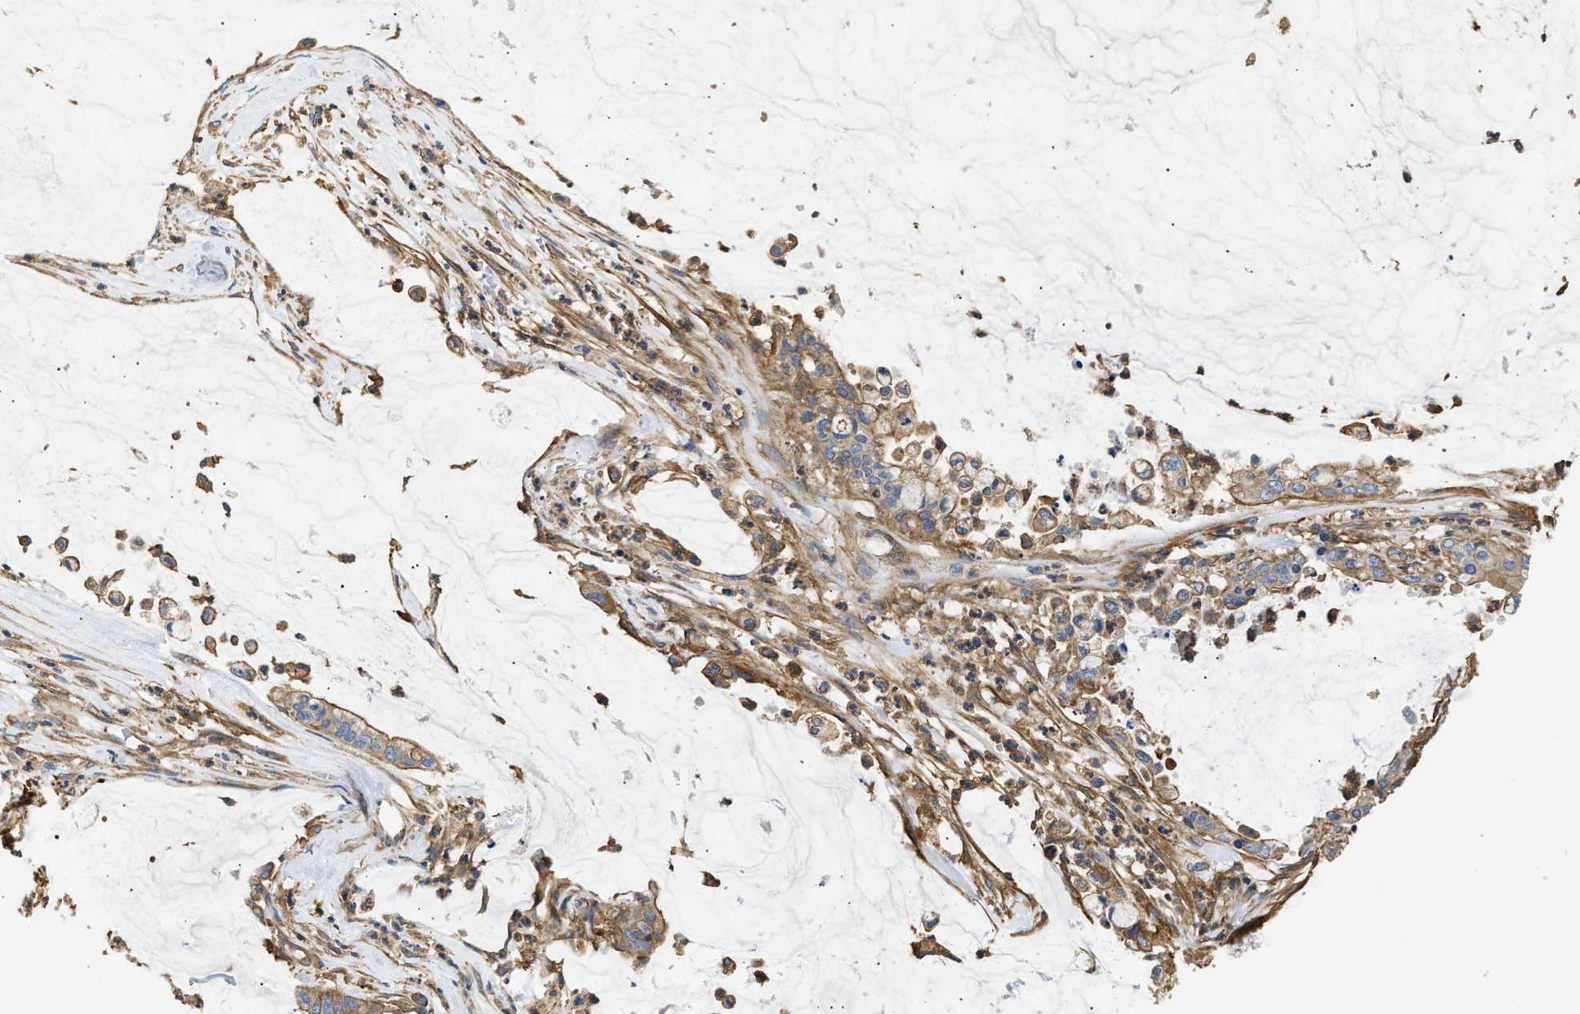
{"staining": {"intensity": "moderate", "quantity": "25%-75%", "location": "cytoplasmic/membranous"}, "tissue": "pancreatic cancer", "cell_type": "Tumor cells", "image_type": "cancer", "snomed": [{"axis": "morphology", "description": "Adenocarcinoma, NOS"}, {"axis": "topography", "description": "Pancreas"}], "caption": "IHC (DAB) staining of pancreatic cancer demonstrates moderate cytoplasmic/membranous protein positivity in about 25%-75% of tumor cells.", "gene": "SAMD9L", "patient": {"sex": "male", "age": 41}}